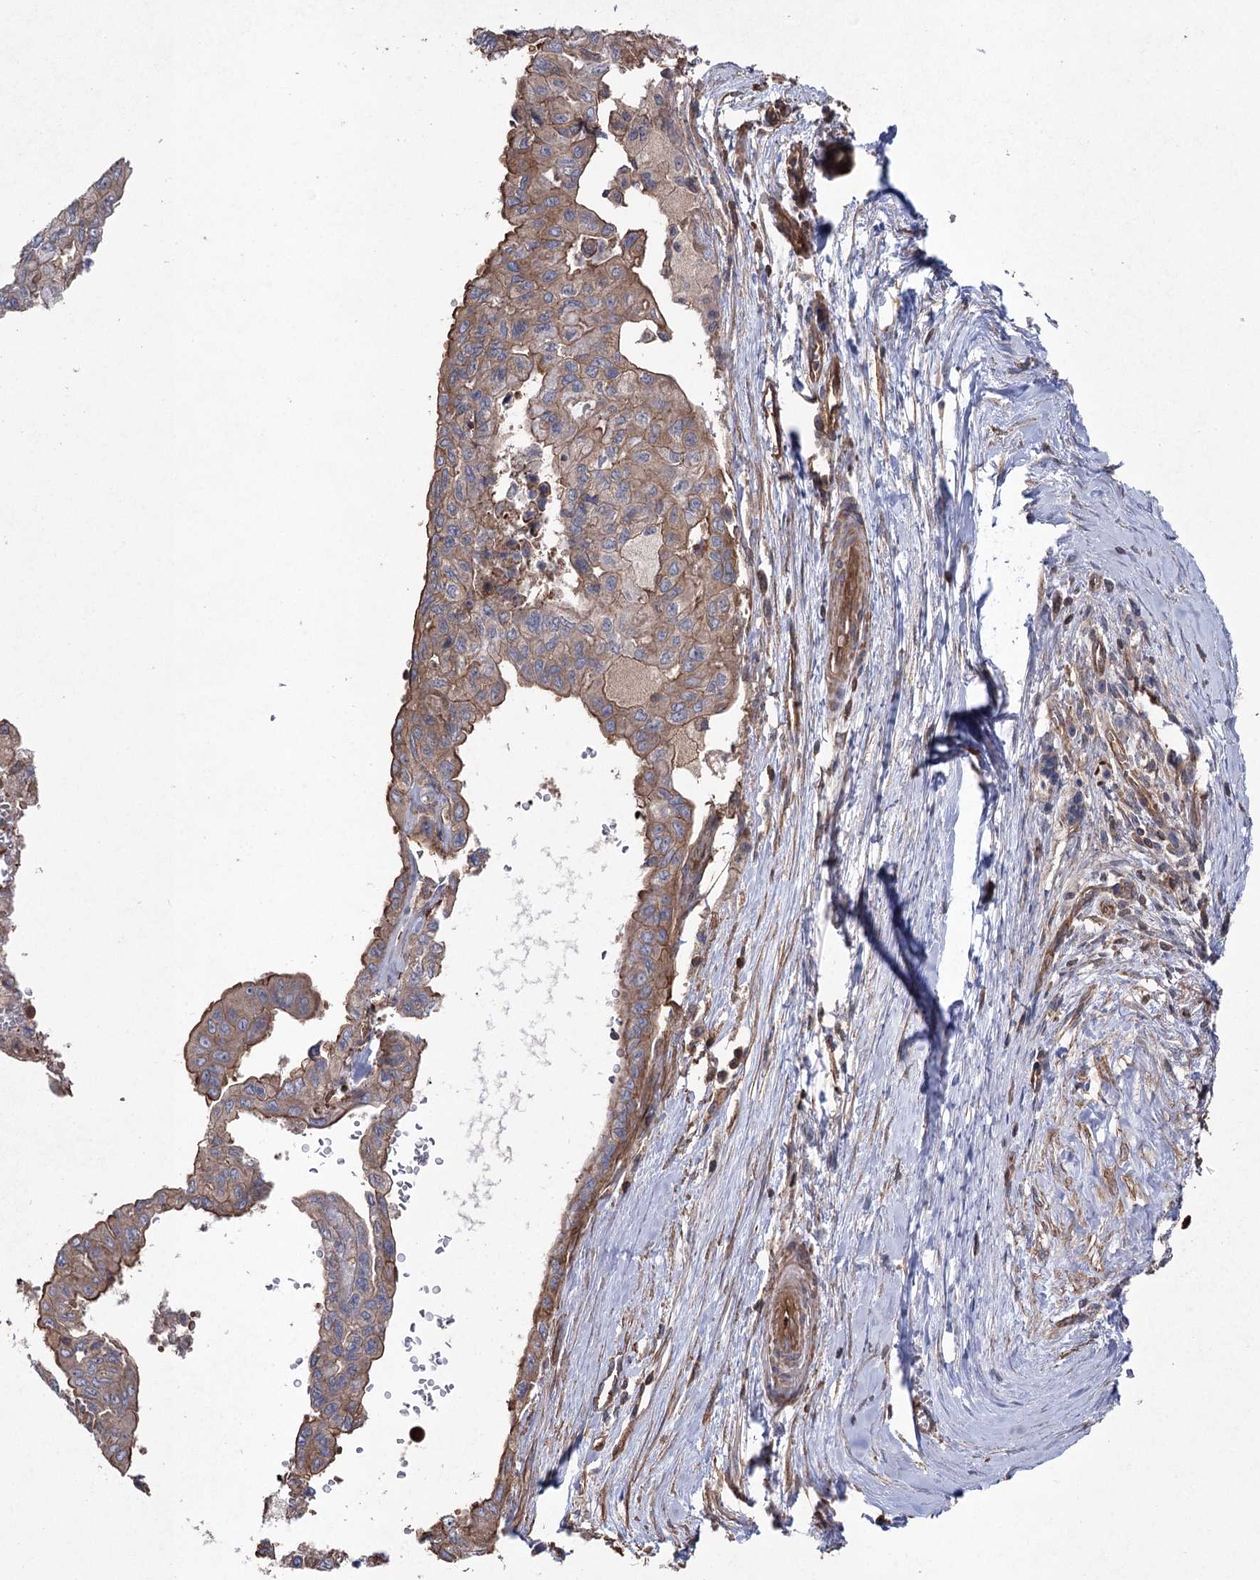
{"staining": {"intensity": "moderate", "quantity": "25%-75%", "location": "cytoplasmic/membranous"}, "tissue": "pancreatic cancer", "cell_type": "Tumor cells", "image_type": "cancer", "snomed": [{"axis": "morphology", "description": "Adenocarcinoma, NOS"}, {"axis": "topography", "description": "Pancreas"}], "caption": "A brown stain highlights moderate cytoplasmic/membranous positivity of a protein in pancreatic adenocarcinoma tumor cells.", "gene": "LARS2", "patient": {"sex": "male", "age": 51}}